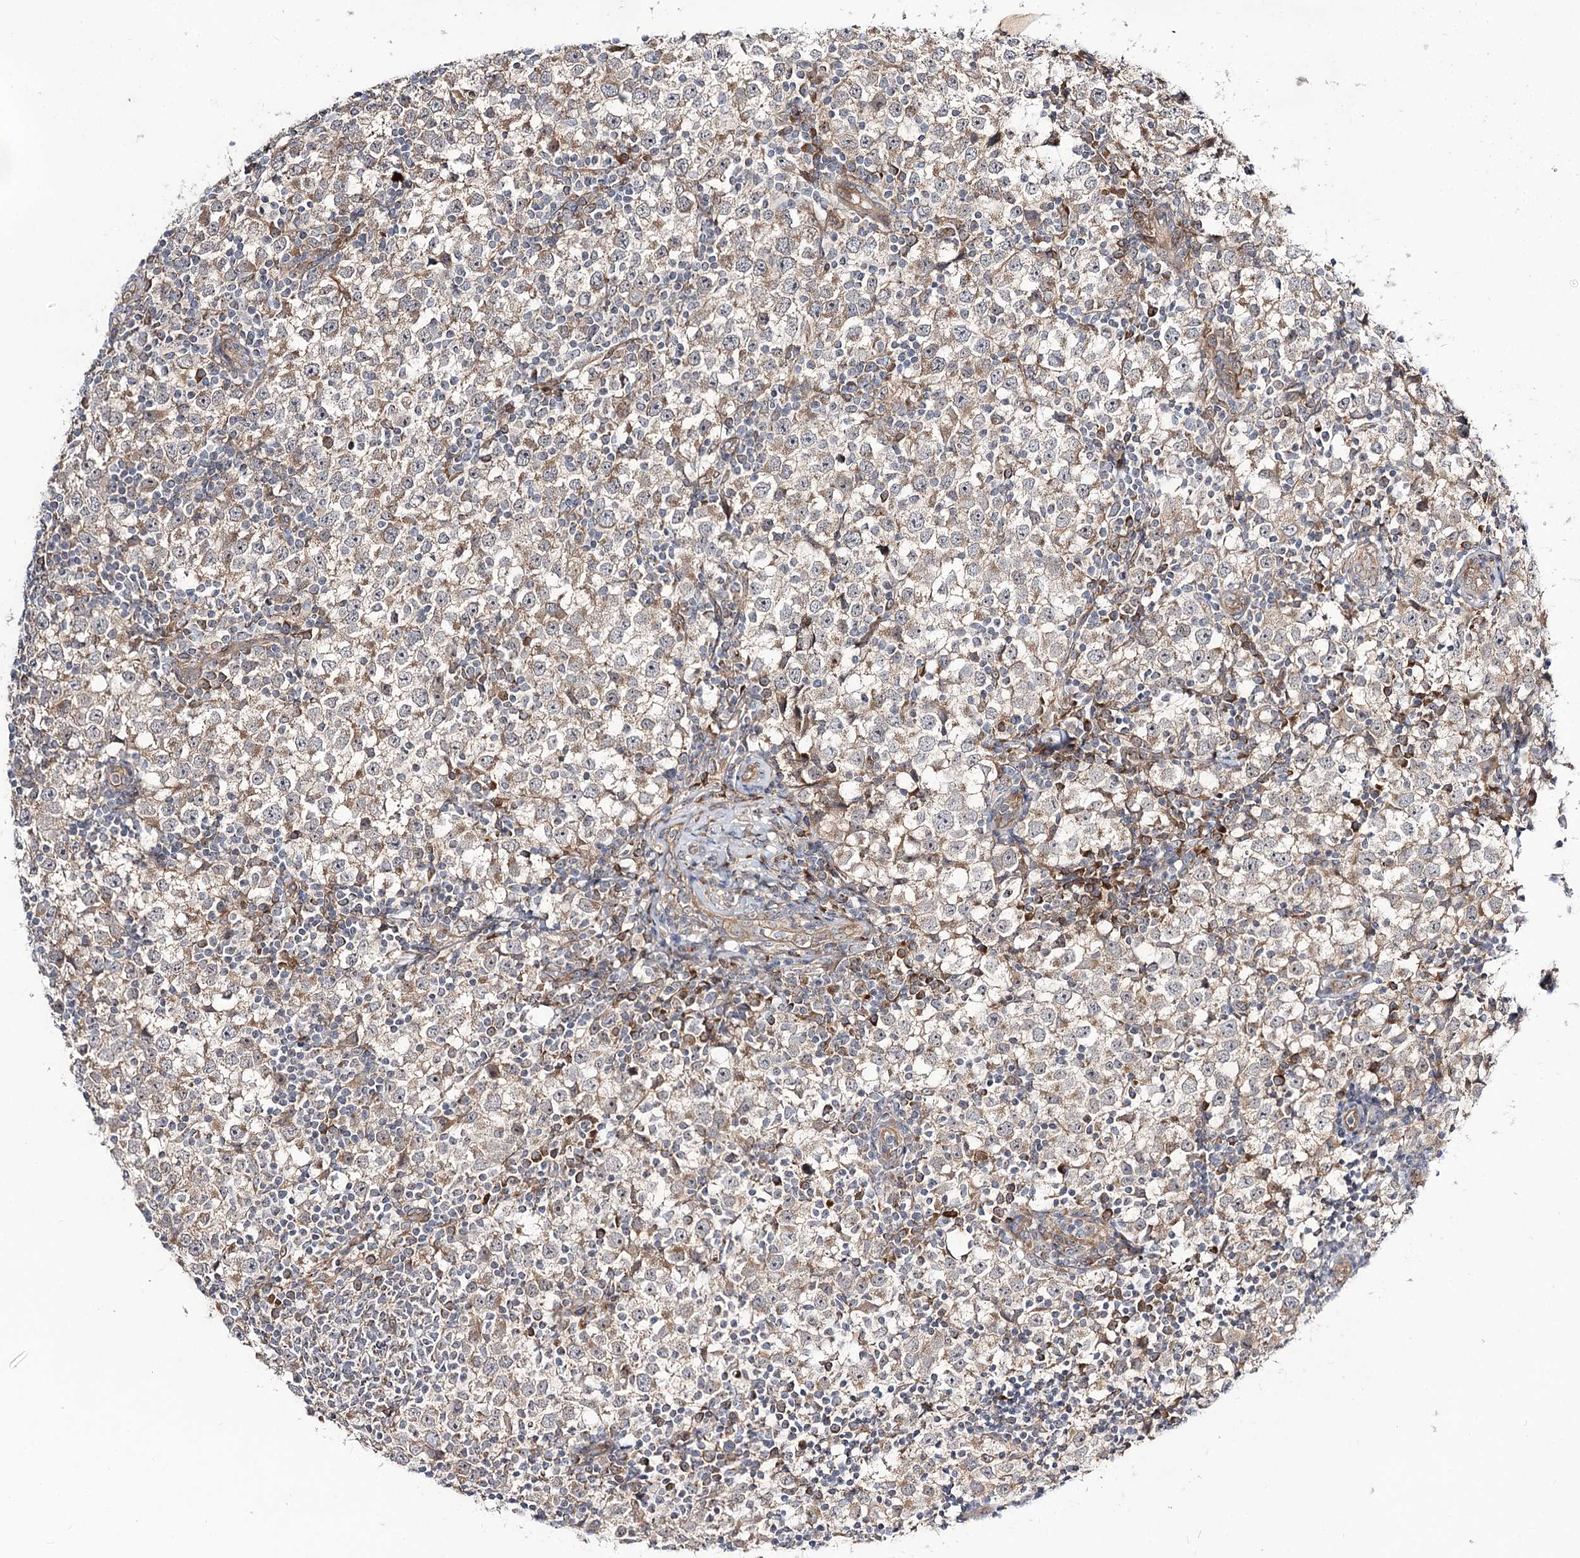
{"staining": {"intensity": "weak", "quantity": ">75%", "location": "cytoplasmic/membranous"}, "tissue": "testis cancer", "cell_type": "Tumor cells", "image_type": "cancer", "snomed": [{"axis": "morphology", "description": "Seminoma, NOS"}, {"axis": "topography", "description": "Testis"}], "caption": "Immunohistochemical staining of human testis seminoma exhibits weak cytoplasmic/membranous protein staining in approximately >75% of tumor cells. (Brightfield microscopy of DAB IHC at high magnification).", "gene": "C11orf80", "patient": {"sex": "male", "age": 65}}